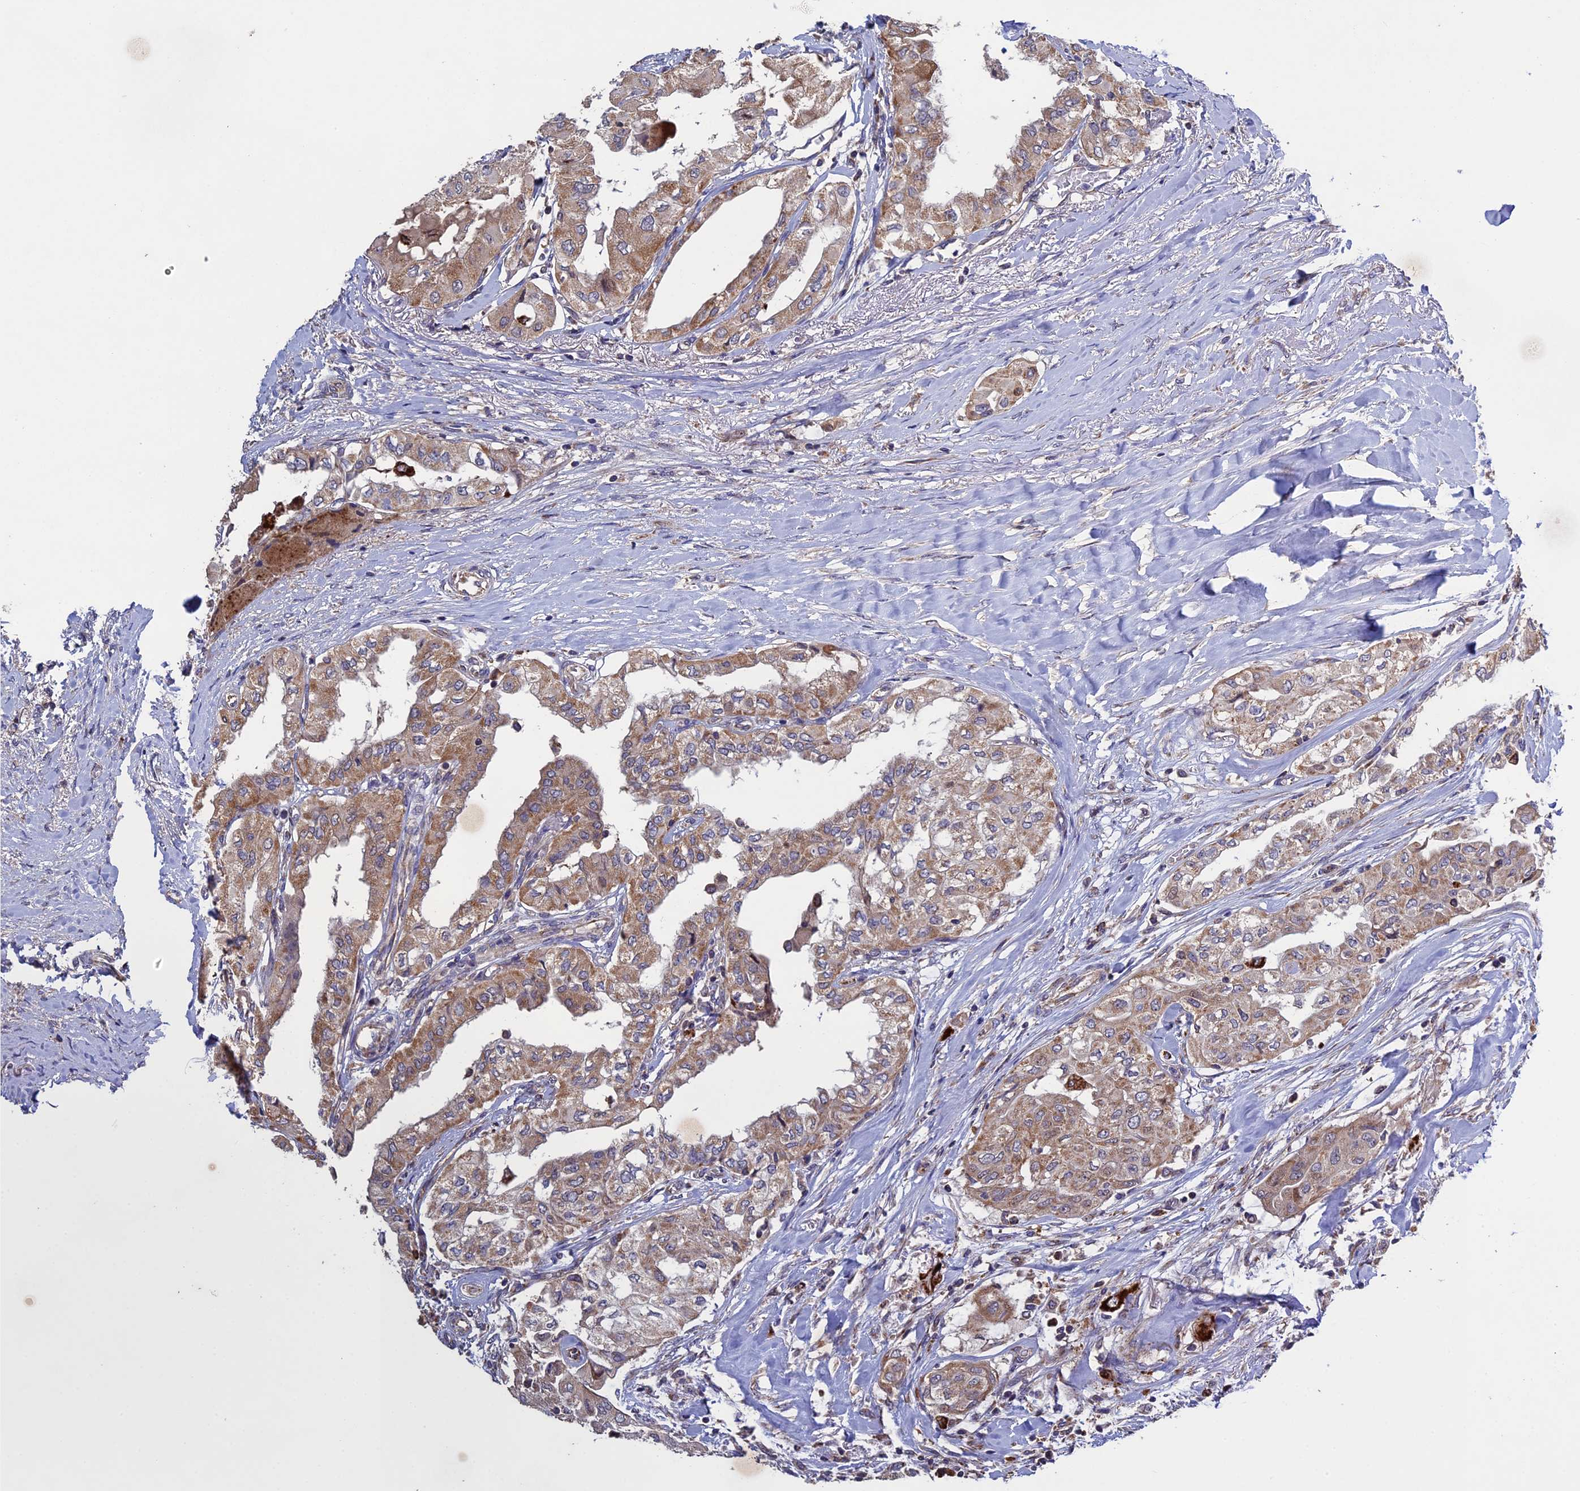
{"staining": {"intensity": "moderate", "quantity": ">75%", "location": "cytoplasmic/membranous"}, "tissue": "thyroid cancer", "cell_type": "Tumor cells", "image_type": "cancer", "snomed": [{"axis": "morphology", "description": "Papillary adenocarcinoma, NOS"}, {"axis": "topography", "description": "Thyroid gland"}], "caption": "High-magnification brightfield microscopy of thyroid cancer stained with DAB (brown) and counterstained with hematoxylin (blue). tumor cells exhibit moderate cytoplasmic/membranous expression is present in approximately>75% of cells.", "gene": "RNF17", "patient": {"sex": "female", "age": 59}}